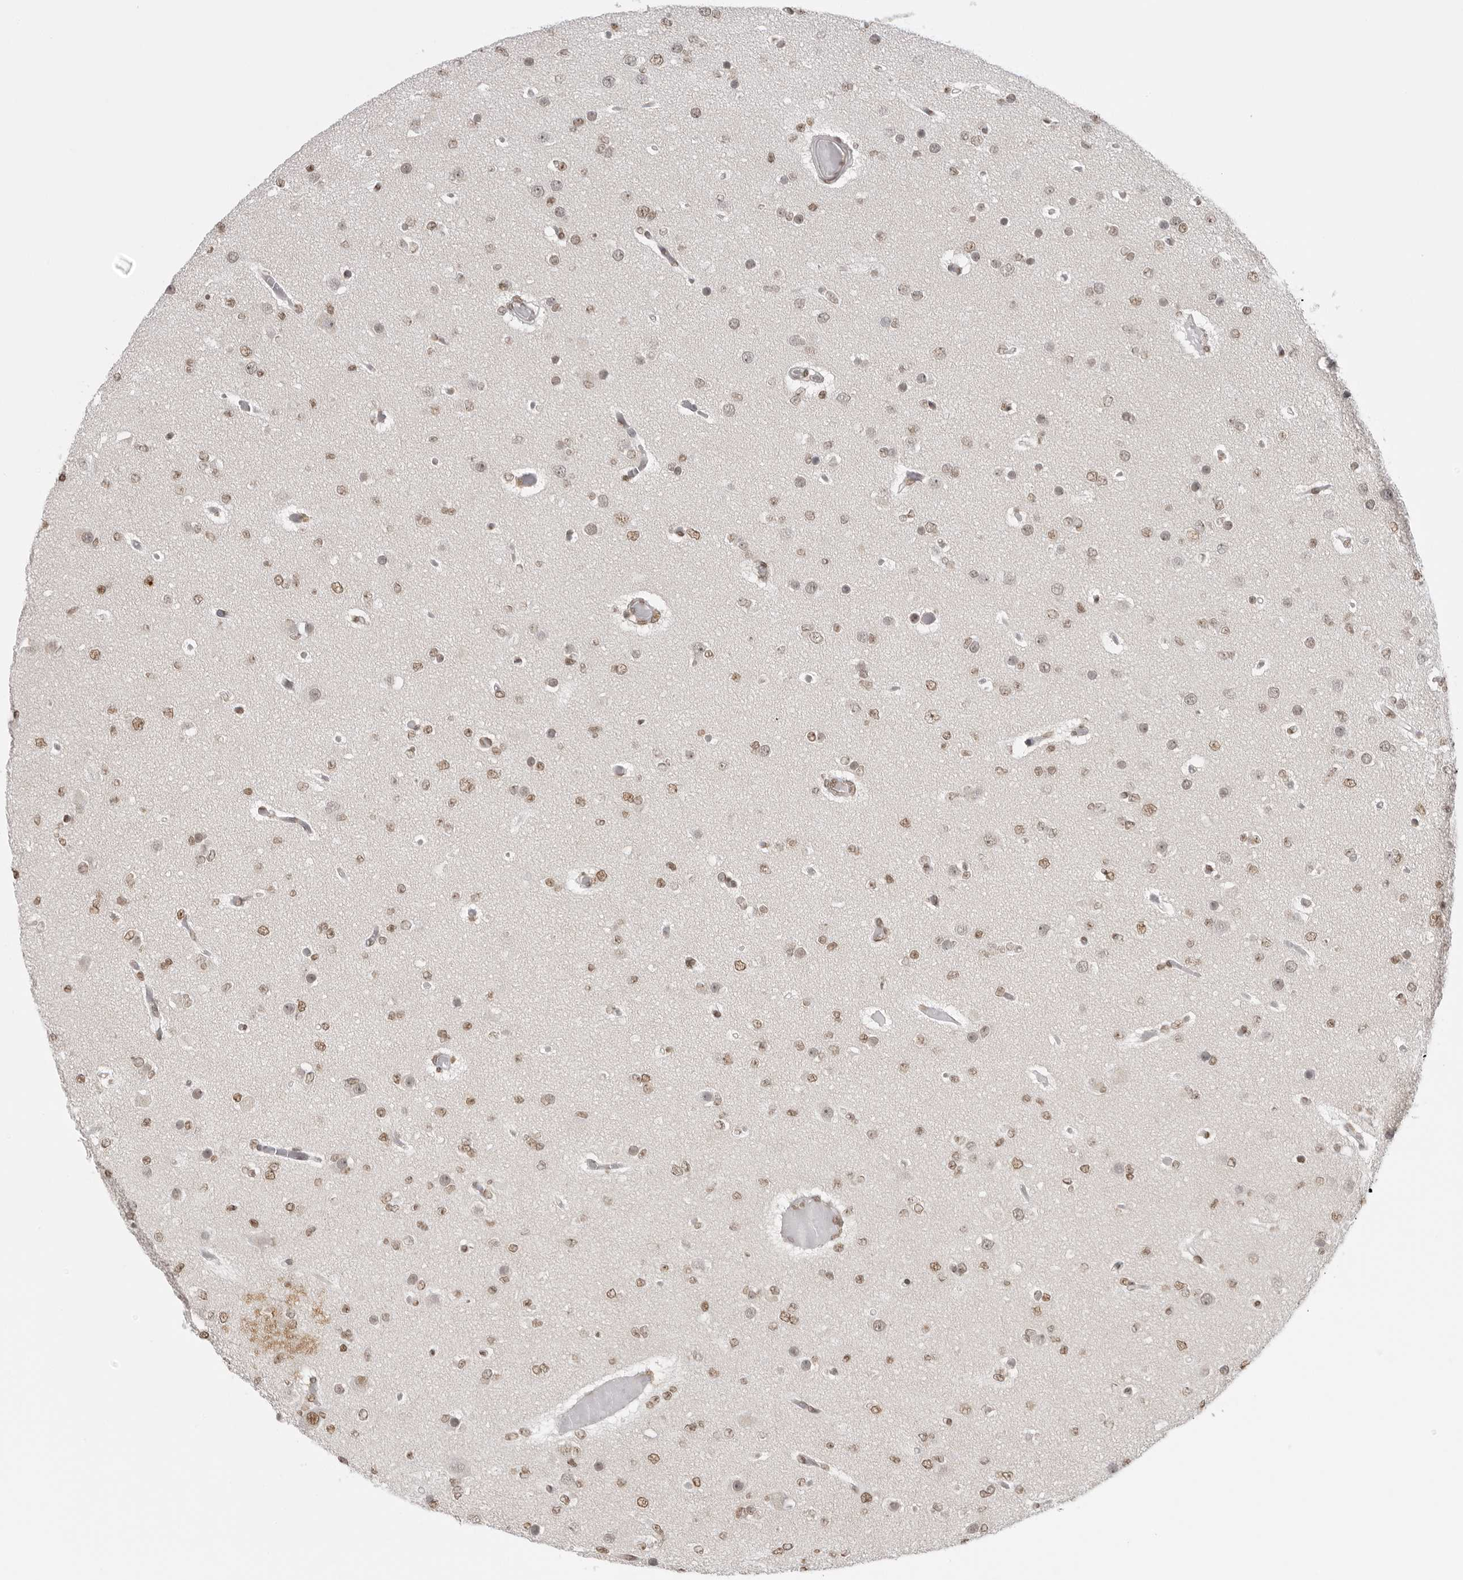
{"staining": {"intensity": "moderate", "quantity": ">75%", "location": "nuclear"}, "tissue": "glioma", "cell_type": "Tumor cells", "image_type": "cancer", "snomed": [{"axis": "morphology", "description": "Glioma, malignant, Low grade"}, {"axis": "topography", "description": "Brain"}], "caption": "Human glioma stained for a protein (brown) exhibits moderate nuclear positive positivity in about >75% of tumor cells.", "gene": "RPA2", "patient": {"sex": "female", "age": 22}}